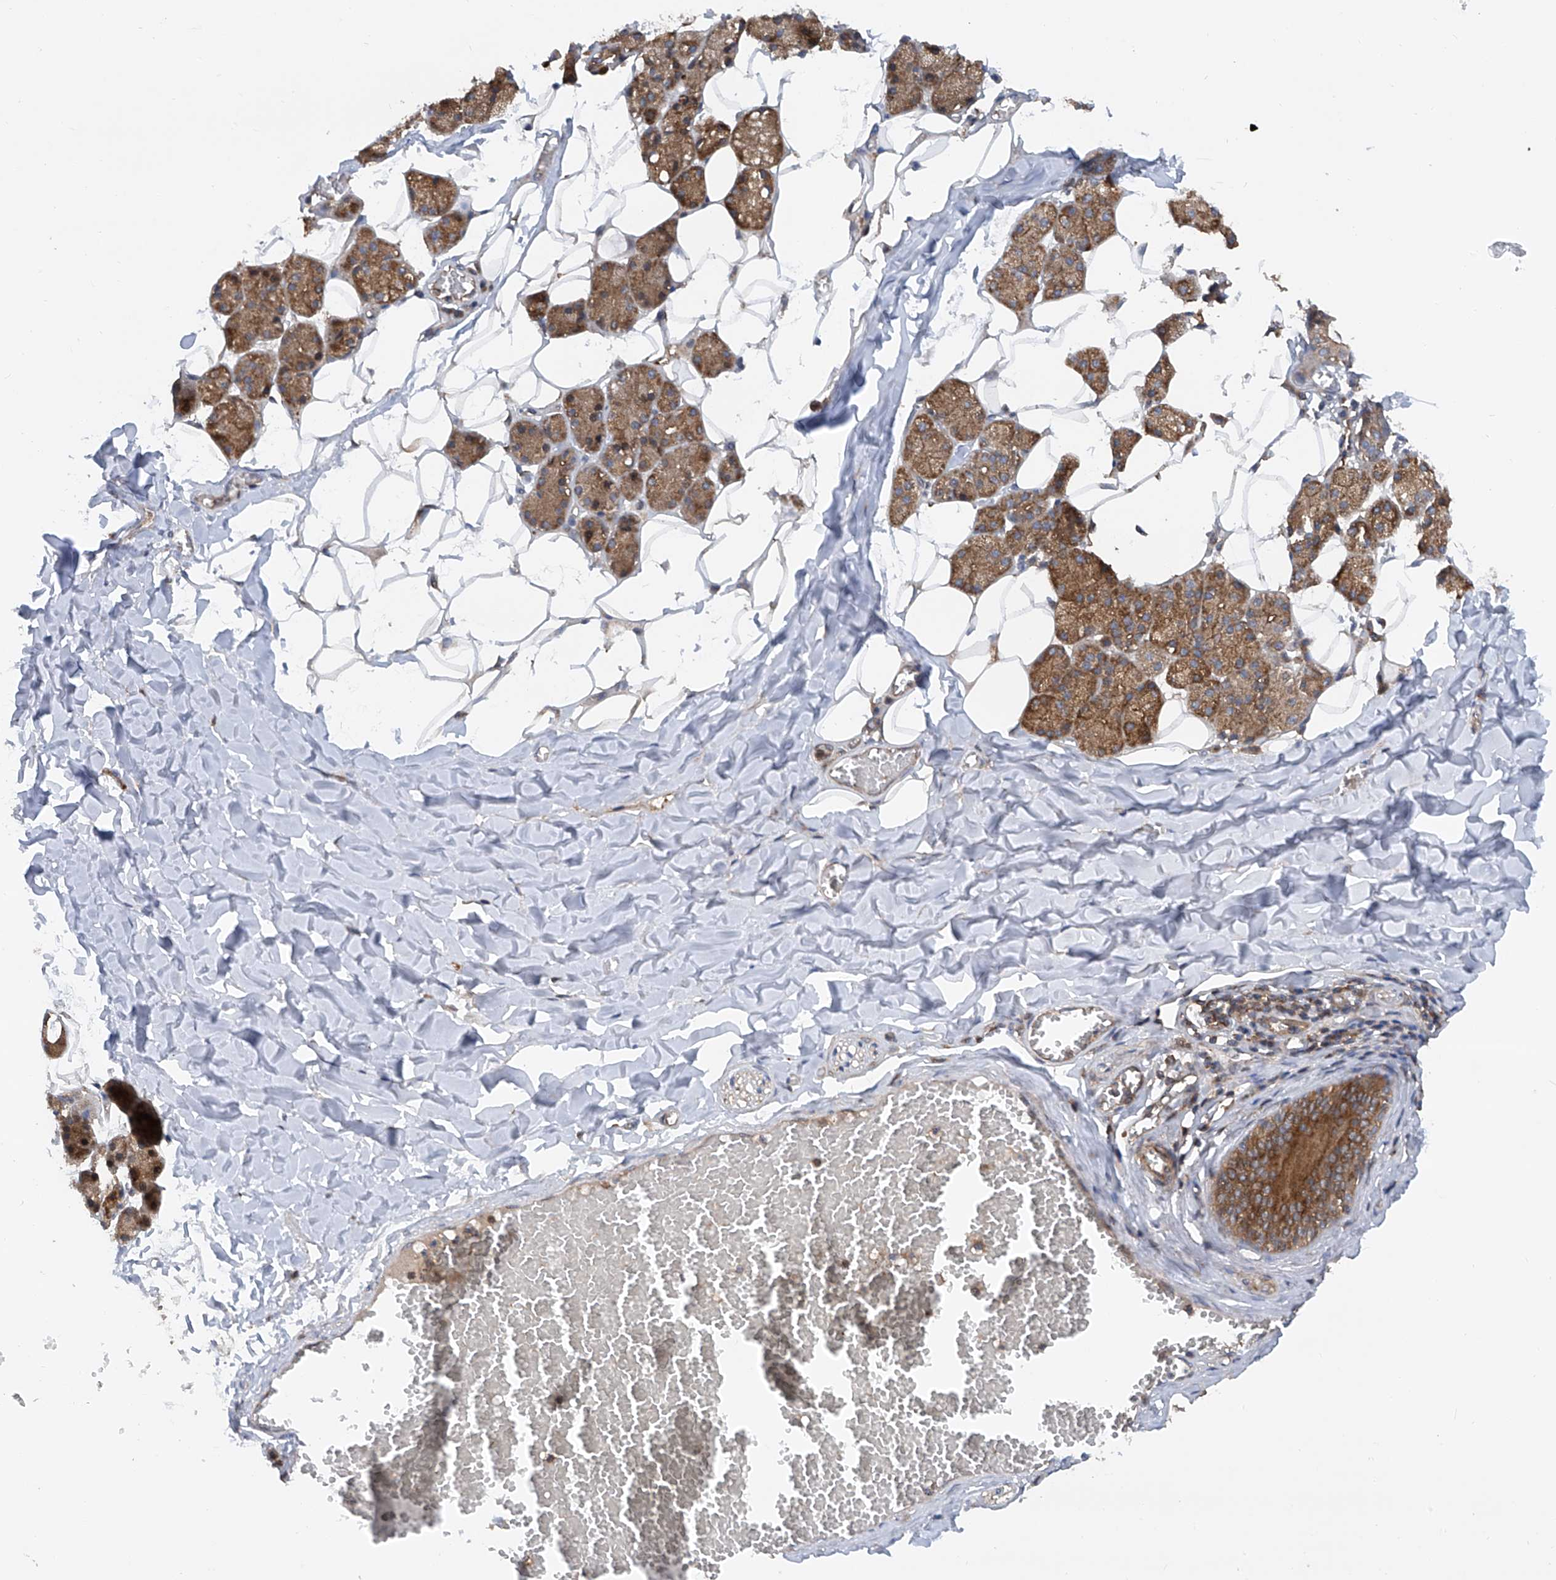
{"staining": {"intensity": "moderate", "quantity": ">75%", "location": "cytoplasmic/membranous"}, "tissue": "salivary gland", "cell_type": "Glandular cells", "image_type": "normal", "snomed": [{"axis": "morphology", "description": "Normal tissue, NOS"}, {"axis": "topography", "description": "Salivary gland"}], "caption": "Protein staining reveals moderate cytoplasmic/membranous expression in about >75% of glandular cells in unremarkable salivary gland. The staining is performed using DAB brown chromogen to label protein expression. The nuclei are counter-stained blue using hematoxylin.", "gene": "SMAP1", "patient": {"sex": "female", "age": 33}}